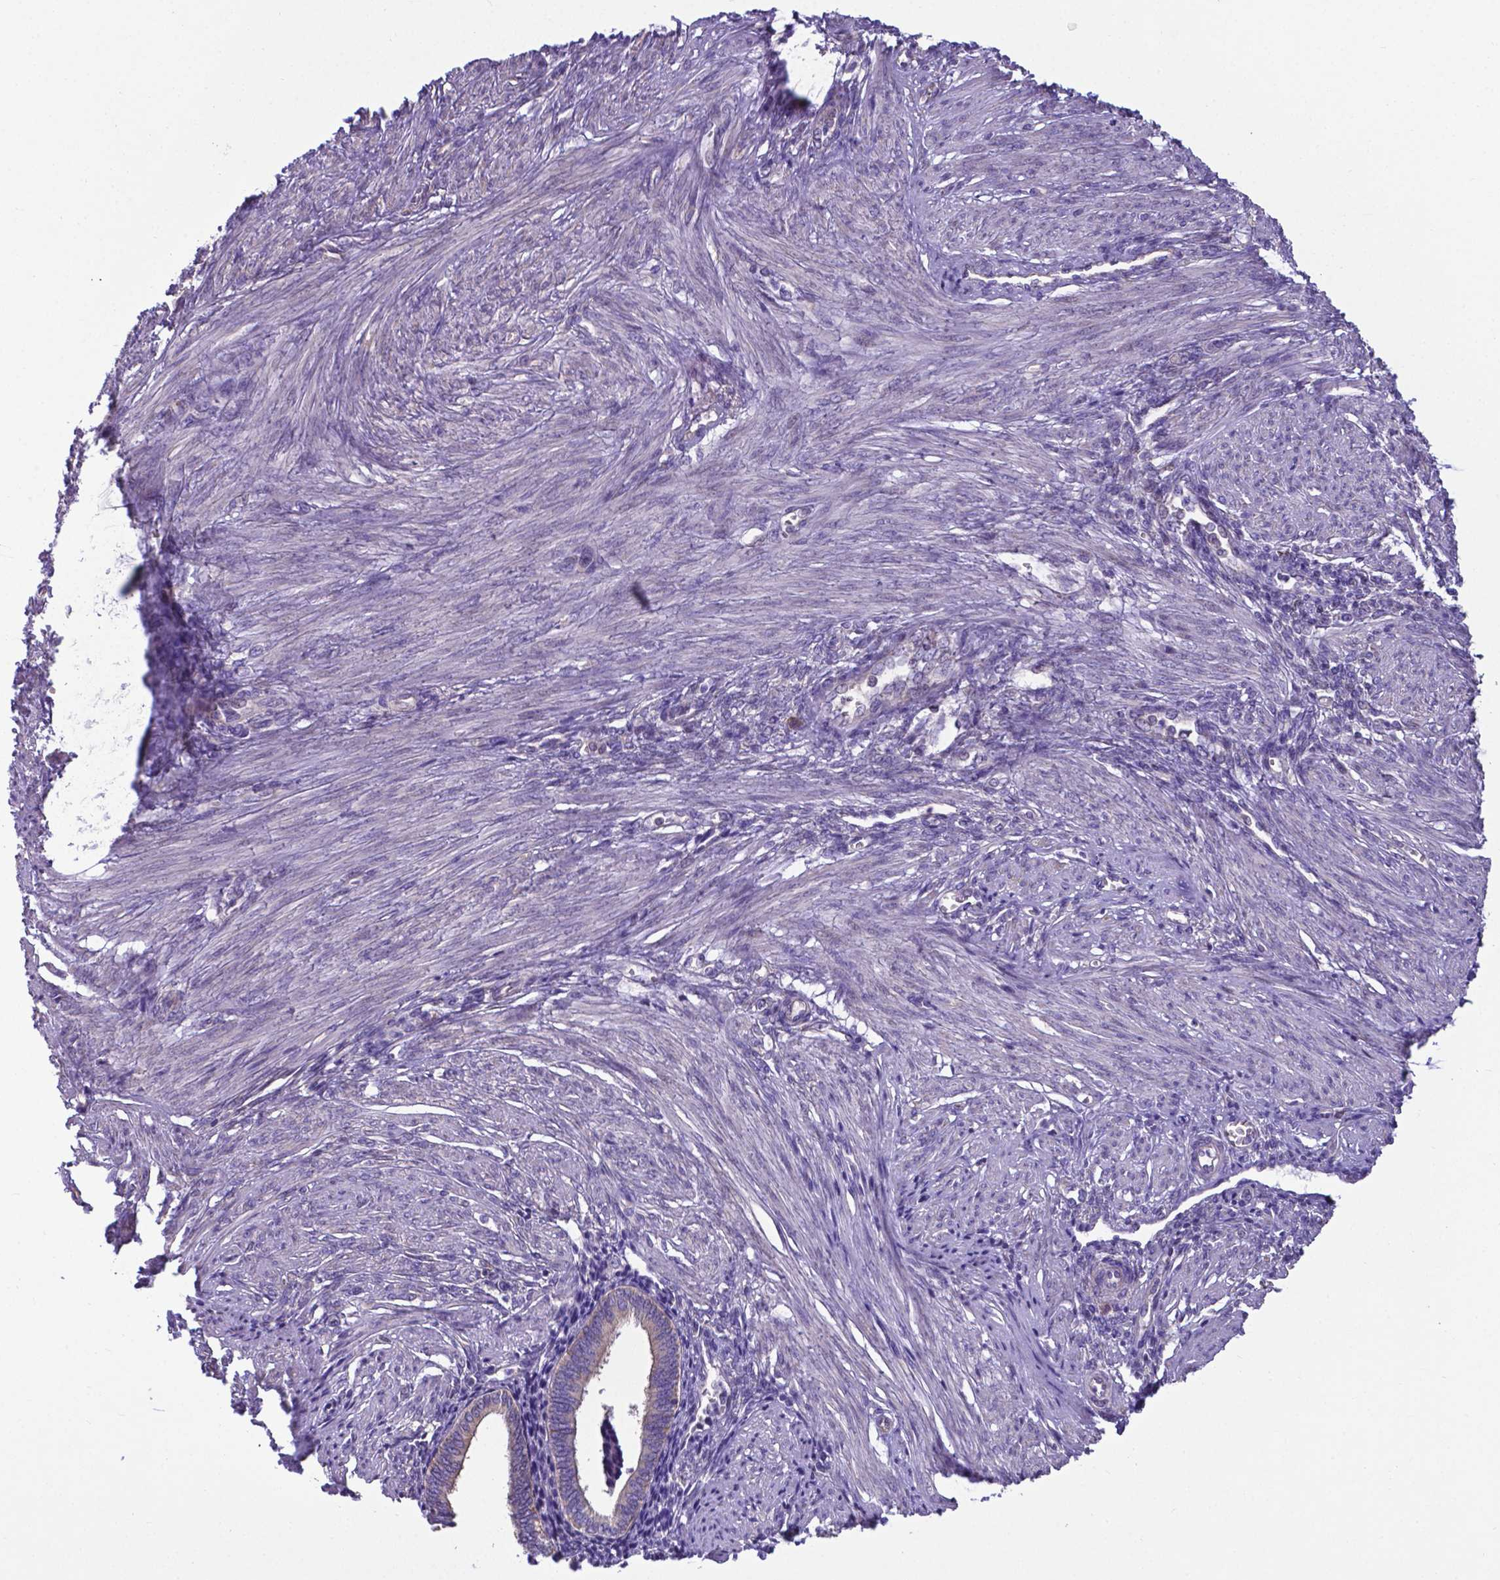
{"staining": {"intensity": "negative", "quantity": "none", "location": "none"}, "tissue": "endometrium", "cell_type": "Cells in endometrial stroma", "image_type": "normal", "snomed": [{"axis": "morphology", "description": "Normal tissue, NOS"}, {"axis": "topography", "description": "Endometrium"}], "caption": "This is an immunohistochemistry (IHC) image of unremarkable endometrium. There is no positivity in cells in endometrial stroma.", "gene": "RPL6", "patient": {"sex": "female", "age": 42}}